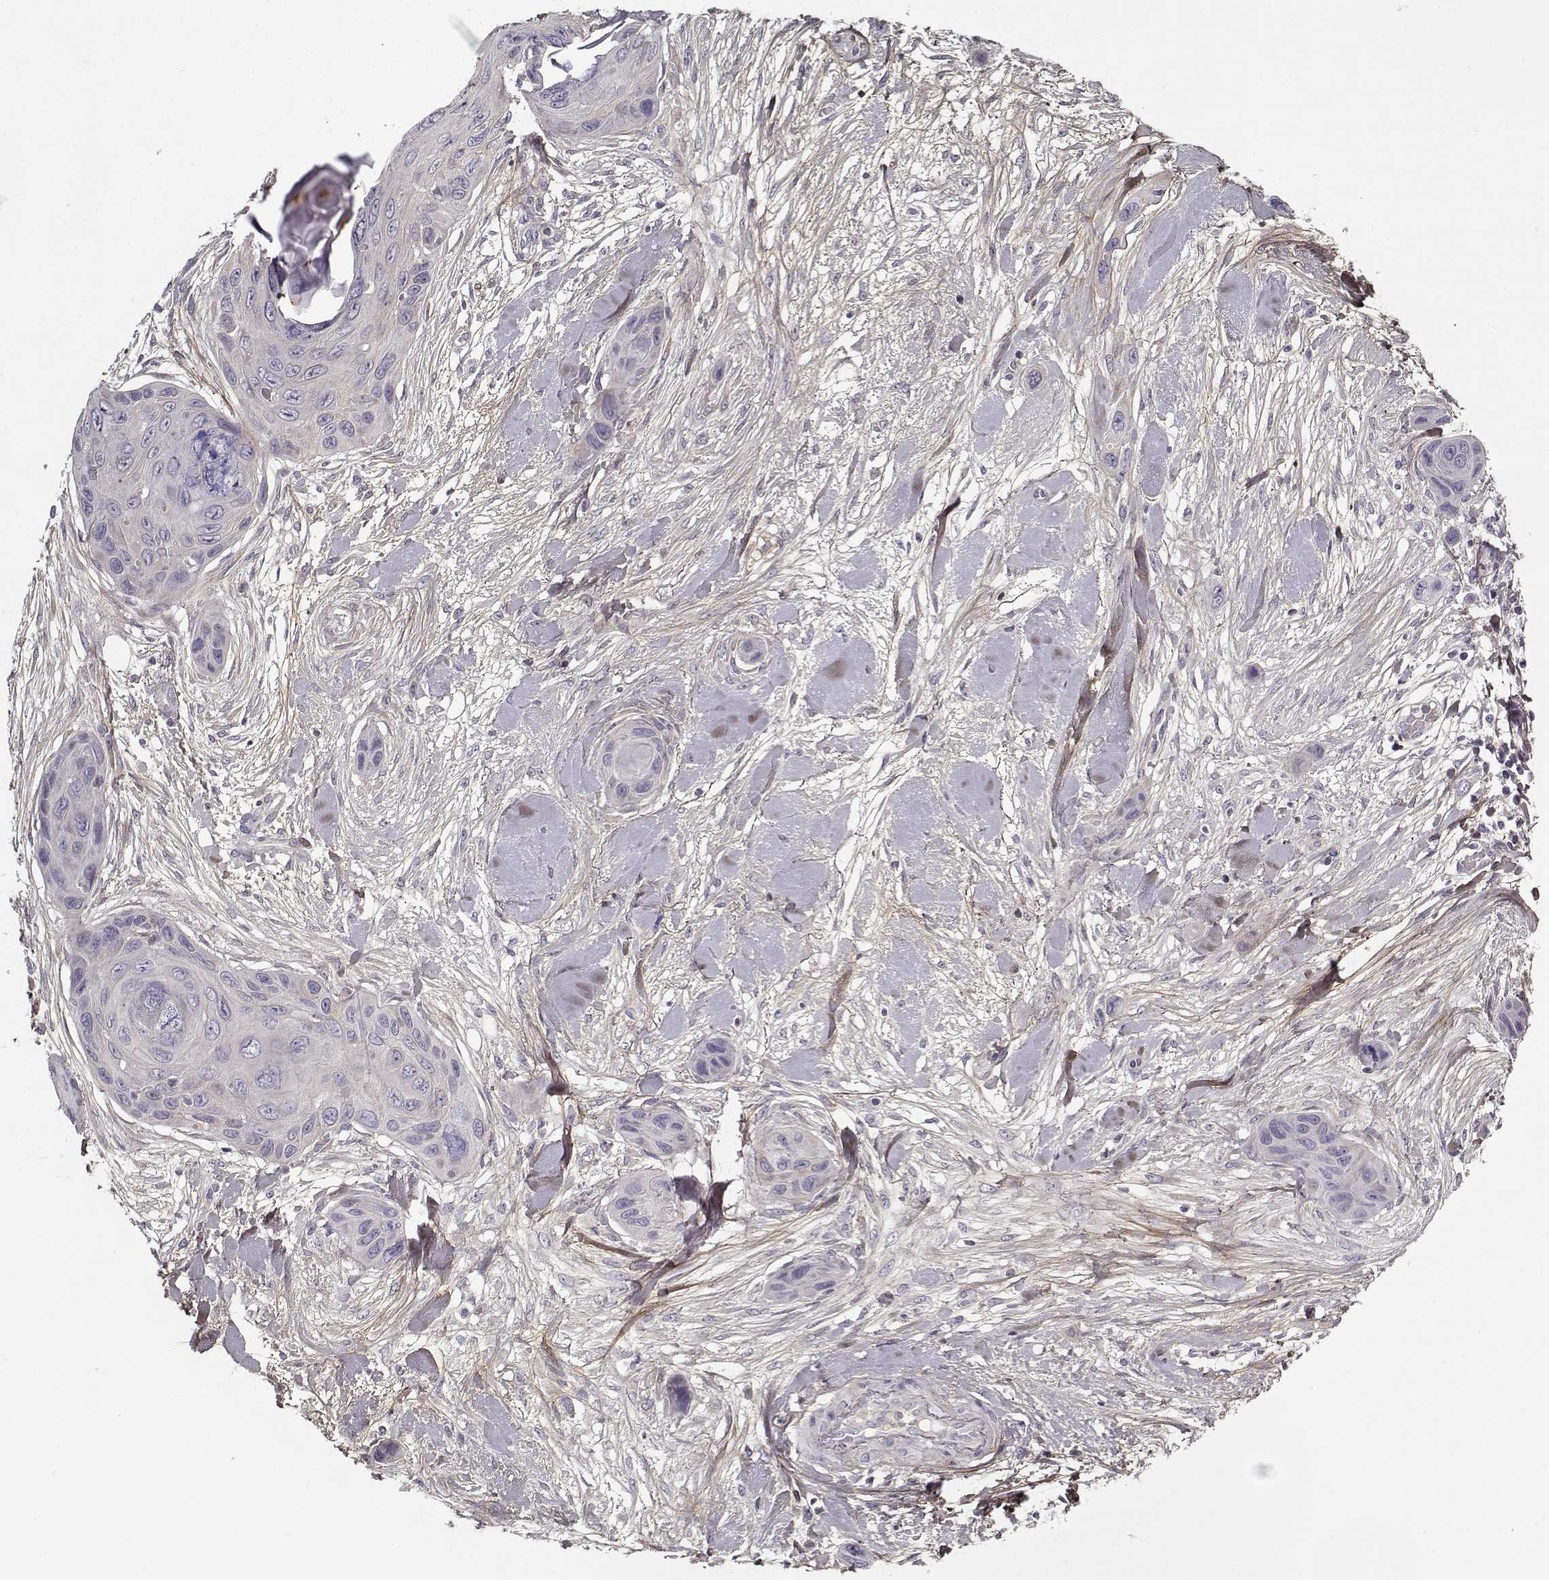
{"staining": {"intensity": "negative", "quantity": "none", "location": "none"}, "tissue": "skin cancer", "cell_type": "Tumor cells", "image_type": "cancer", "snomed": [{"axis": "morphology", "description": "Squamous cell carcinoma, NOS"}, {"axis": "topography", "description": "Skin"}], "caption": "The histopathology image reveals no significant expression in tumor cells of skin squamous cell carcinoma. (DAB (3,3'-diaminobenzidine) IHC with hematoxylin counter stain).", "gene": "LUM", "patient": {"sex": "male", "age": 82}}